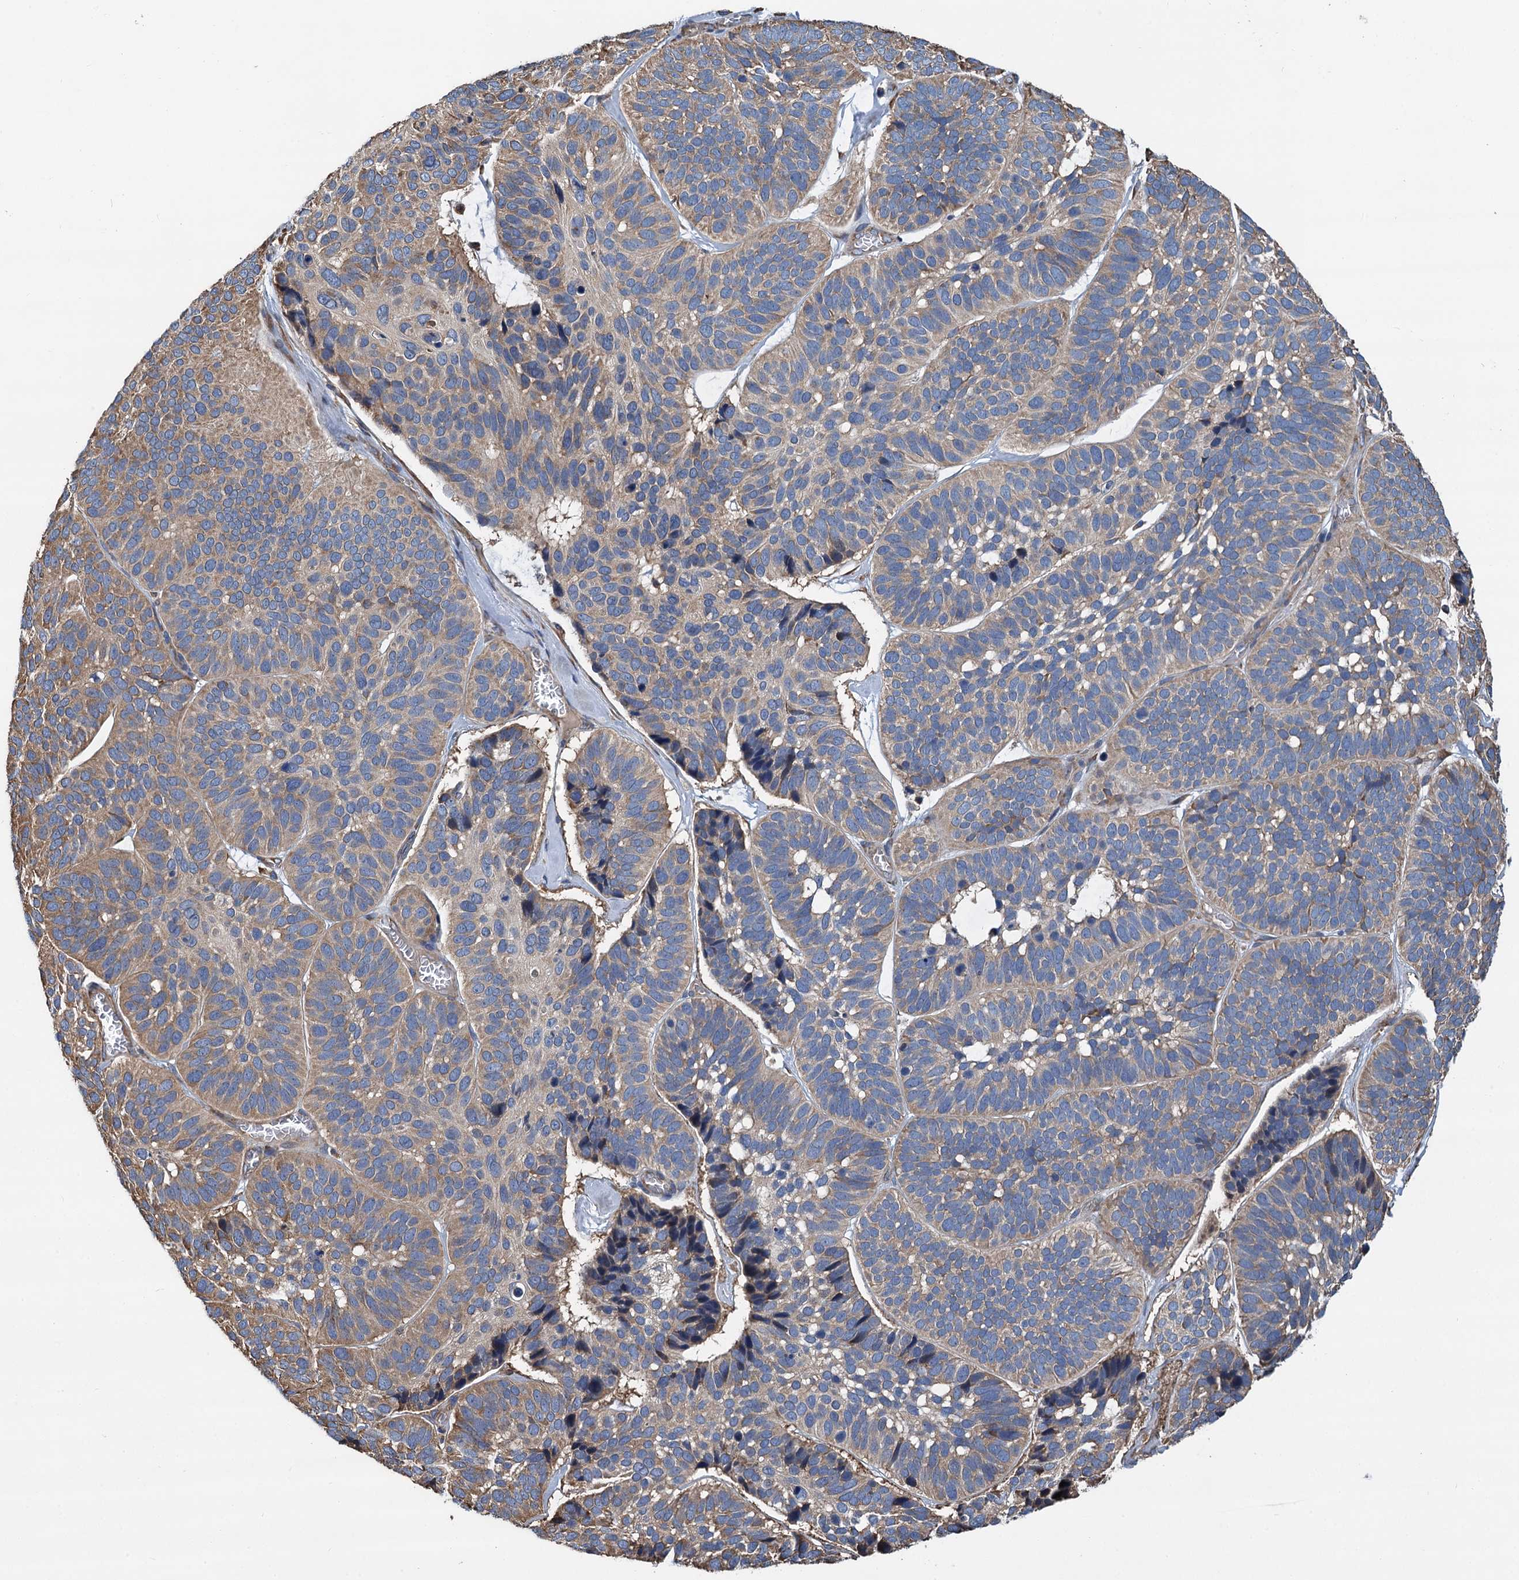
{"staining": {"intensity": "moderate", "quantity": "25%-75%", "location": "cytoplasmic/membranous"}, "tissue": "skin cancer", "cell_type": "Tumor cells", "image_type": "cancer", "snomed": [{"axis": "morphology", "description": "Basal cell carcinoma"}, {"axis": "topography", "description": "Skin"}], "caption": "Moderate cytoplasmic/membranous expression for a protein is present in approximately 25%-75% of tumor cells of basal cell carcinoma (skin) using IHC.", "gene": "LINS1", "patient": {"sex": "male", "age": 62}}